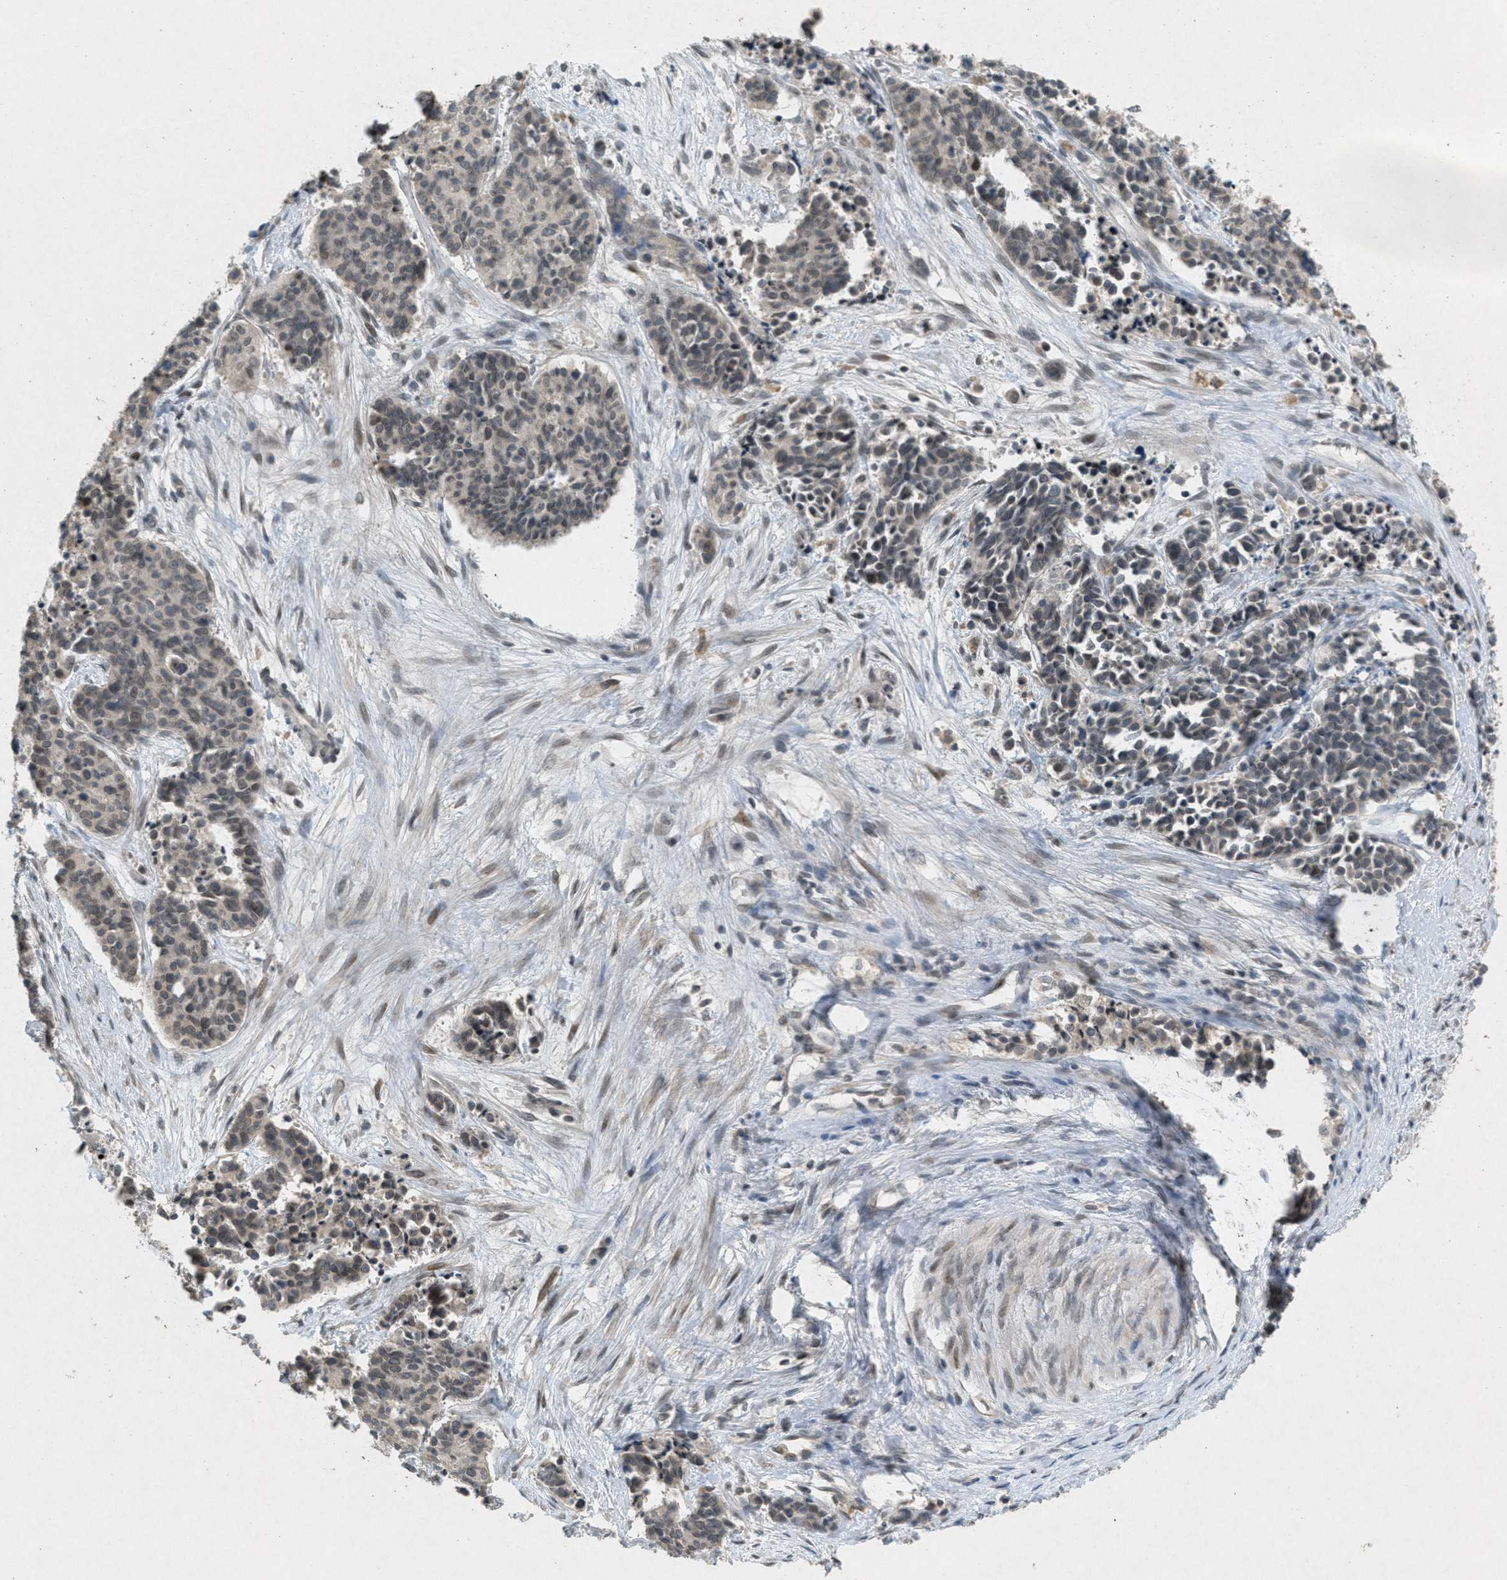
{"staining": {"intensity": "weak", "quantity": "25%-75%", "location": "nuclear"}, "tissue": "cervical cancer", "cell_type": "Tumor cells", "image_type": "cancer", "snomed": [{"axis": "morphology", "description": "Squamous cell carcinoma, NOS"}, {"axis": "topography", "description": "Cervix"}], "caption": "Squamous cell carcinoma (cervical) tissue reveals weak nuclear positivity in approximately 25%-75% of tumor cells, visualized by immunohistochemistry.", "gene": "ABHD6", "patient": {"sex": "female", "age": 35}}